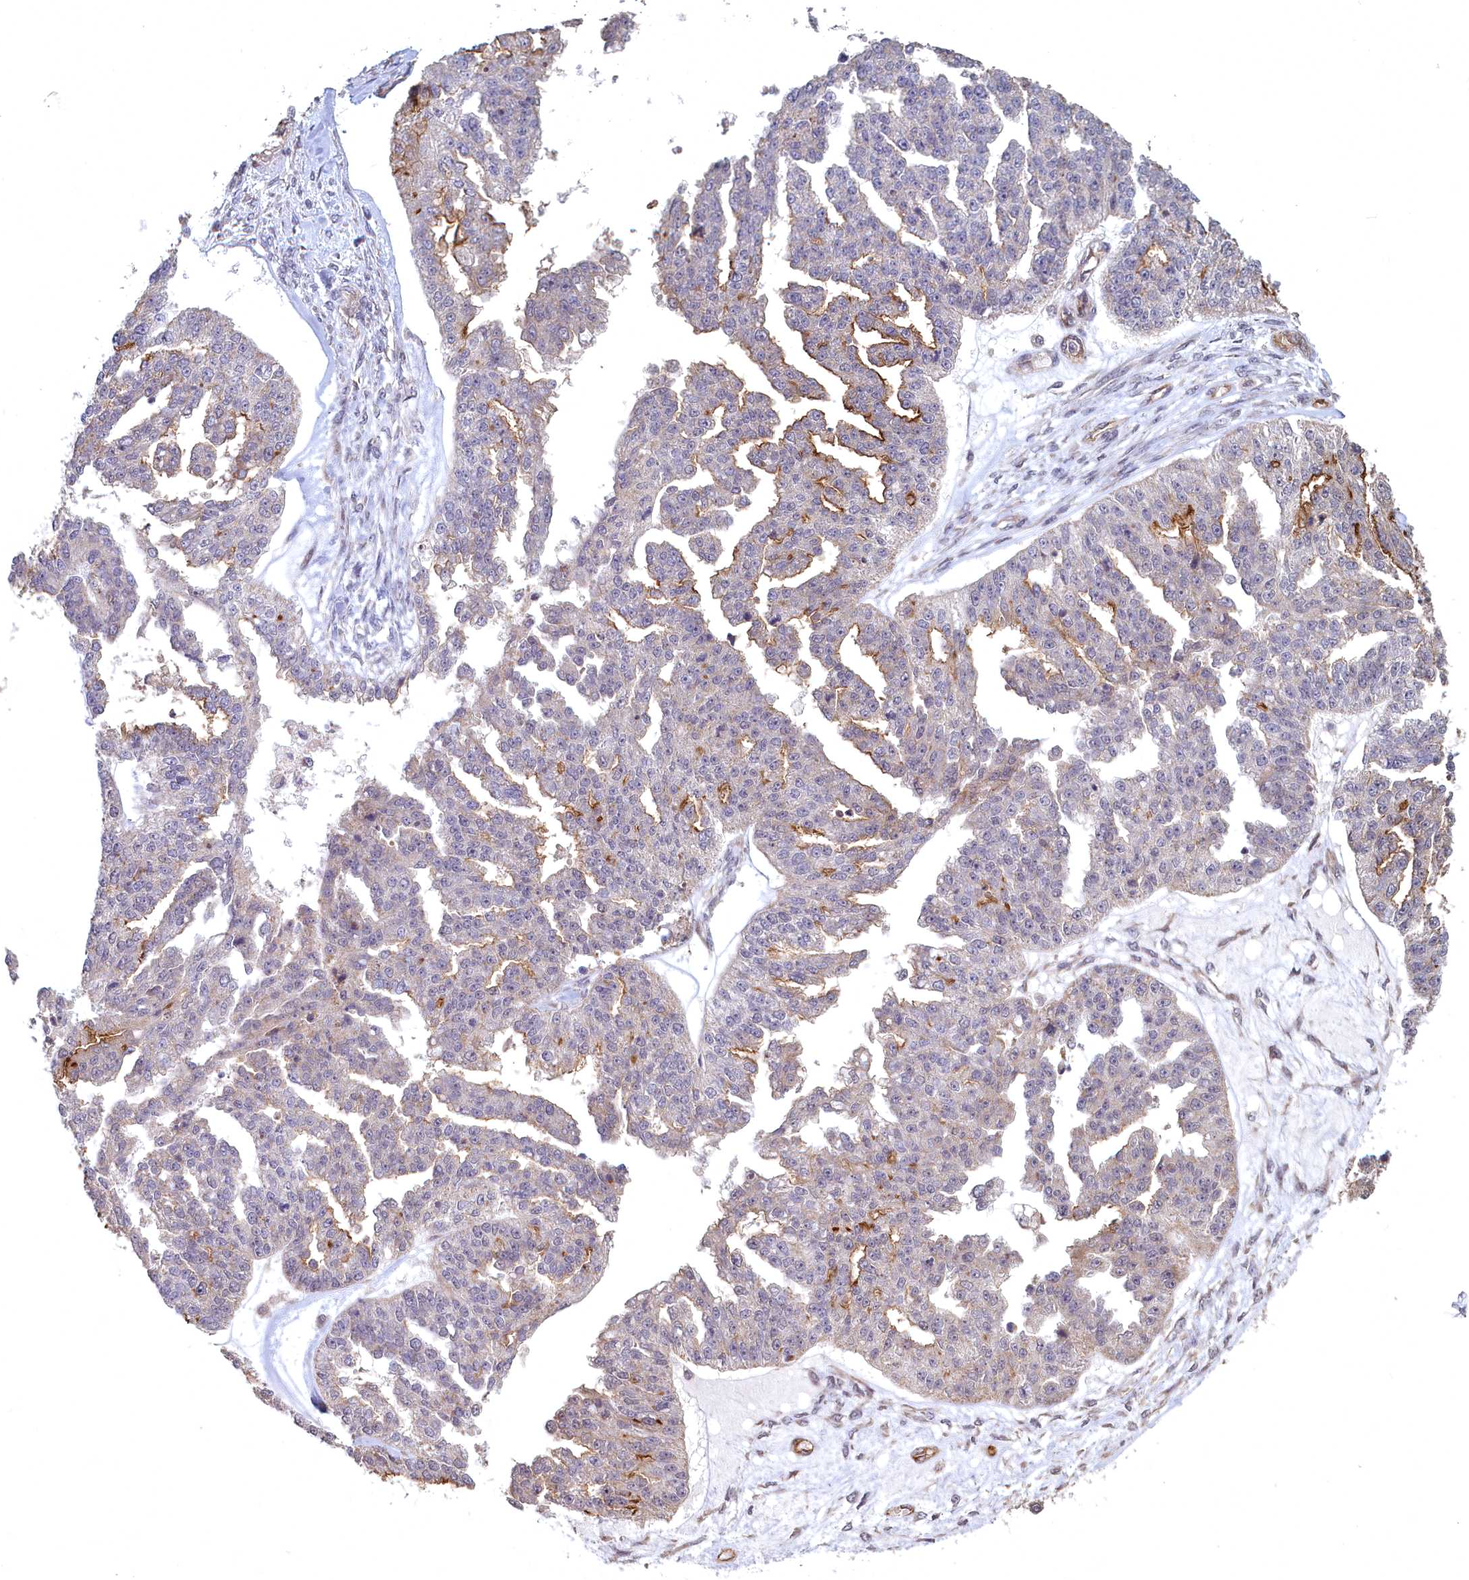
{"staining": {"intensity": "strong", "quantity": "<25%", "location": "cytoplasmic/membranous"}, "tissue": "ovarian cancer", "cell_type": "Tumor cells", "image_type": "cancer", "snomed": [{"axis": "morphology", "description": "Cystadenocarcinoma, serous, NOS"}, {"axis": "topography", "description": "Ovary"}], "caption": "Protein analysis of serous cystadenocarcinoma (ovarian) tissue displays strong cytoplasmic/membranous expression in approximately <25% of tumor cells.", "gene": "TSPYL4", "patient": {"sex": "female", "age": 58}}